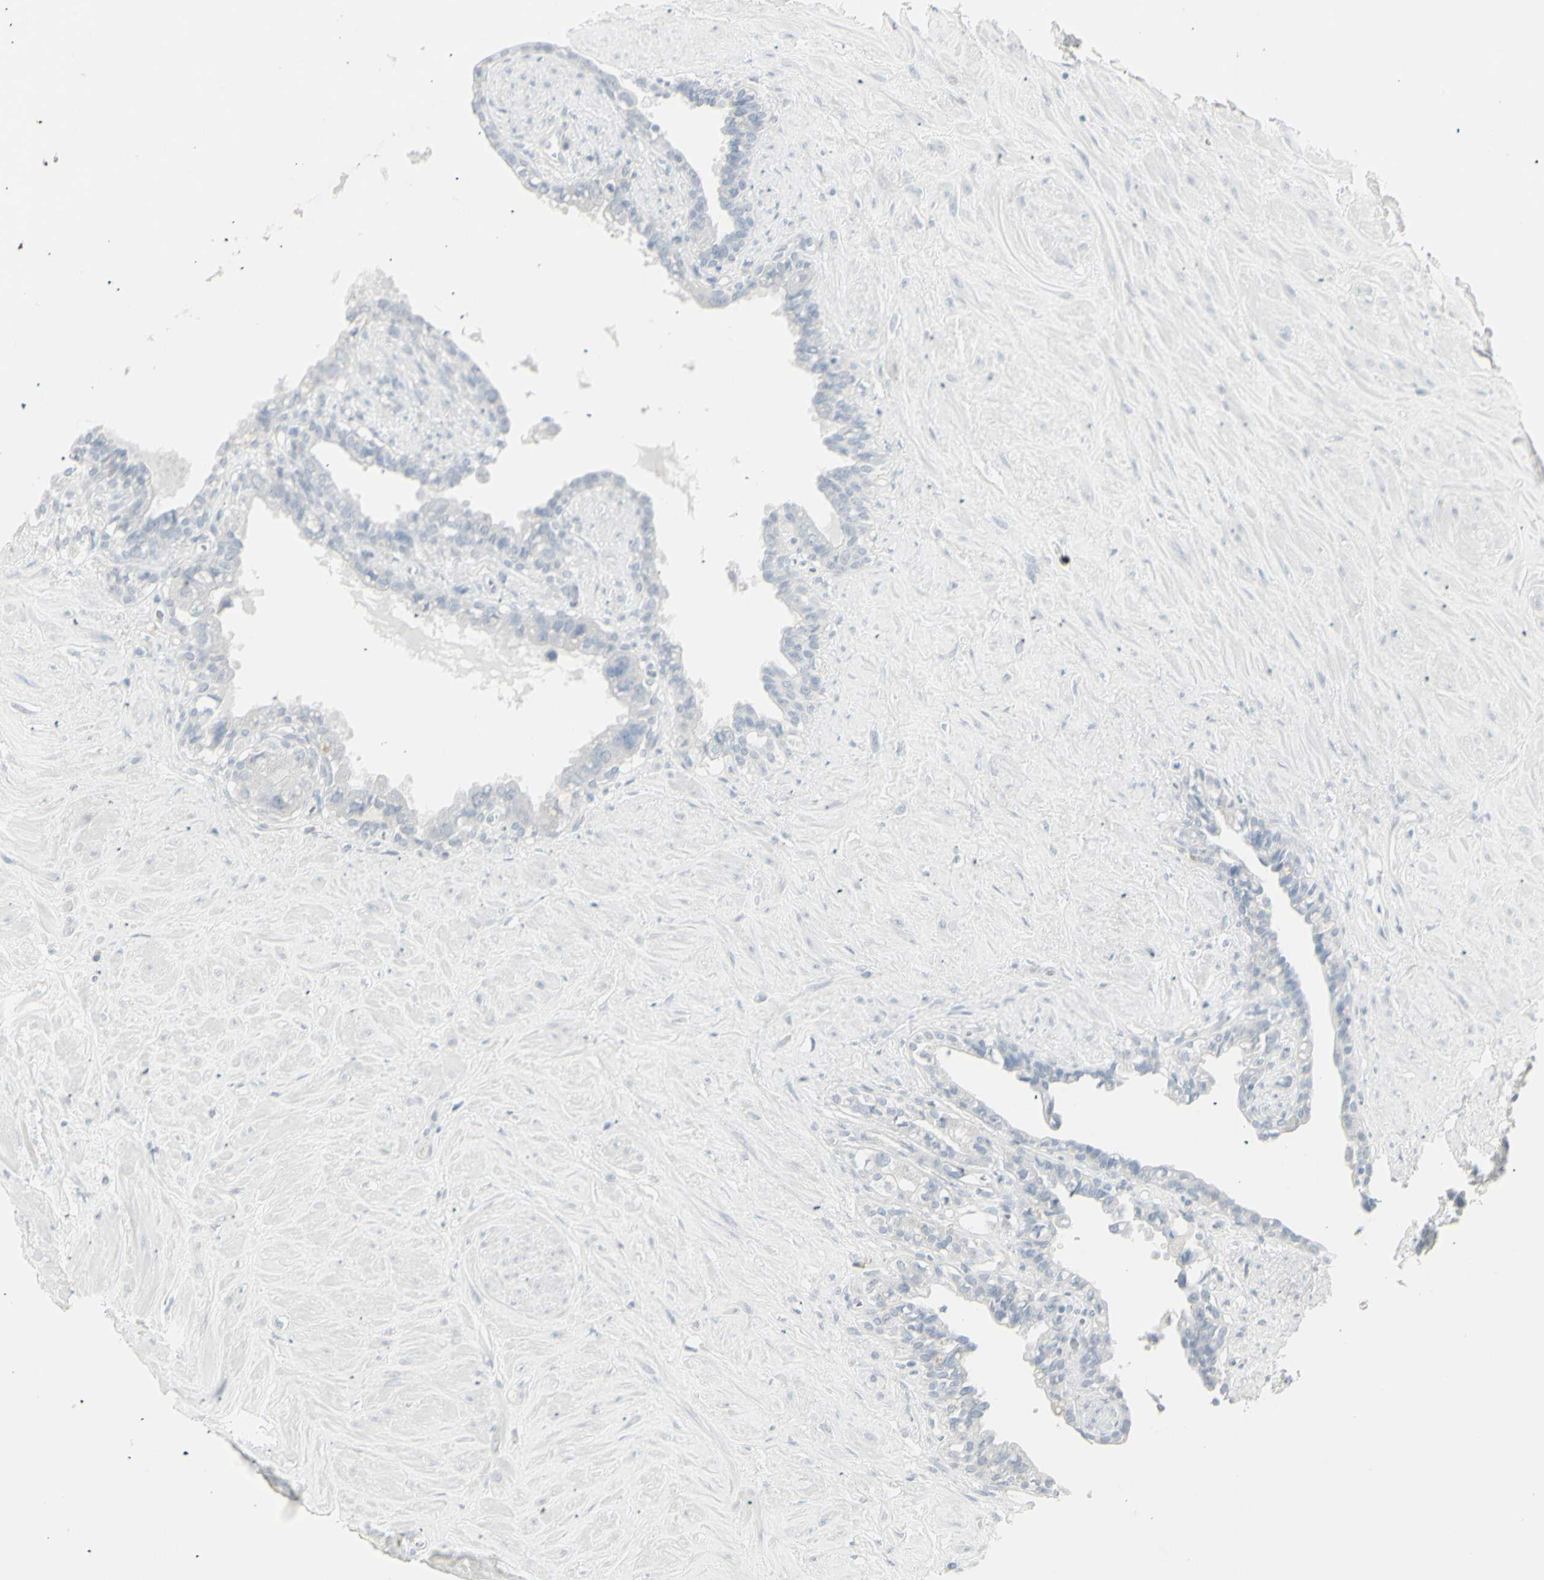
{"staining": {"intensity": "negative", "quantity": "none", "location": "none"}, "tissue": "seminal vesicle", "cell_type": "Glandular cells", "image_type": "normal", "snomed": [{"axis": "morphology", "description": "Normal tissue, NOS"}, {"axis": "topography", "description": "Seminal veicle"}], "caption": "IHC of unremarkable seminal vesicle displays no staining in glandular cells.", "gene": "YBX2", "patient": {"sex": "male", "age": 63}}